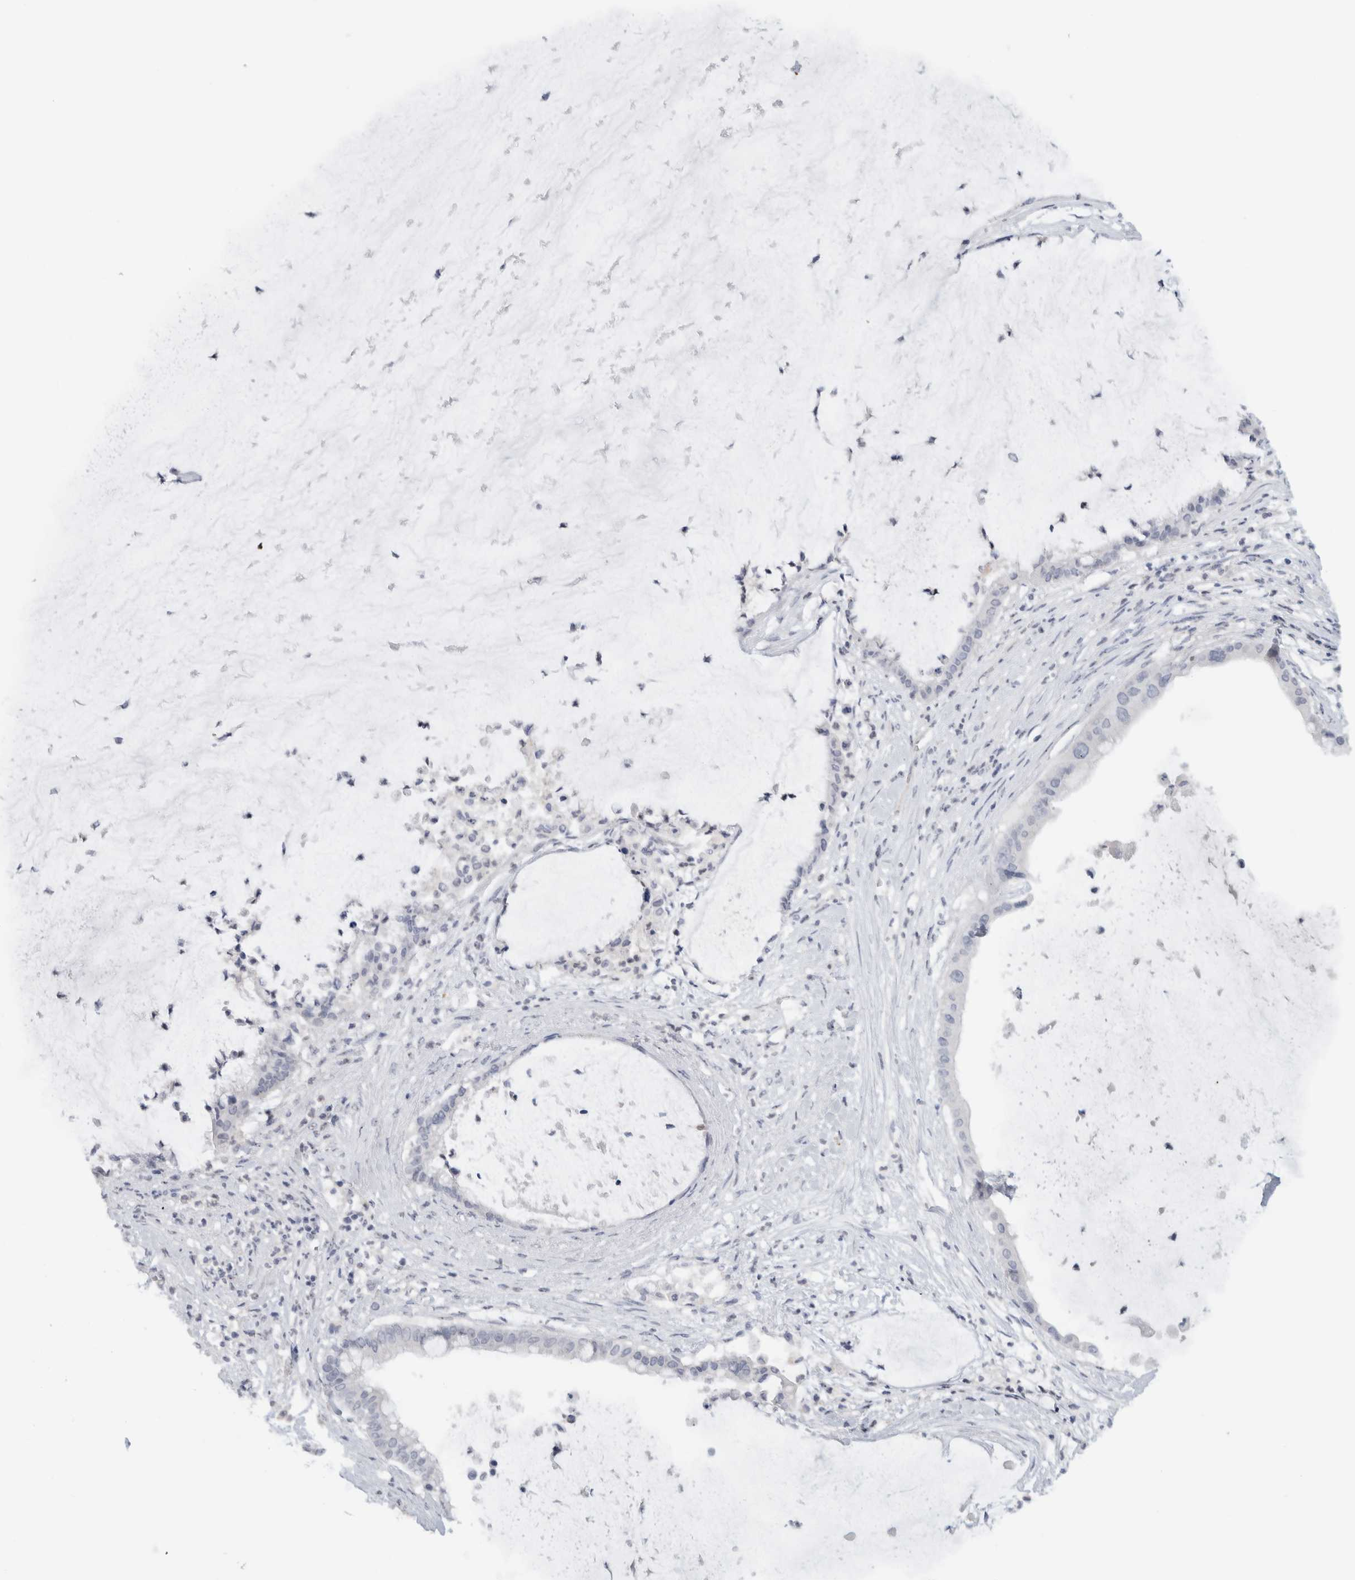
{"staining": {"intensity": "negative", "quantity": "none", "location": "none"}, "tissue": "pancreatic cancer", "cell_type": "Tumor cells", "image_type": "cancer", "snomed": [{"axis": "morphology", "description": "Adenocarcinoma, NOS"}, {"axis": "topography", "description": "Pancreas"}], "caption": "High magnification brightfield microscopy of pancreatic cancer stained with DAB (3,3'-diaminobenzidine) (brown) and counterstained with hematoxylin (blue): tumor cells show no significant positivity. The staining was performed using DAB (3,3'-diaminobenzidine) to visualize the protein expression in brown, while the nuclei were stained in blue with hematoxylin (Magnification: 20x).", "gene": "FMR1NB", "patient": {"sex": "male", "age": 41}}